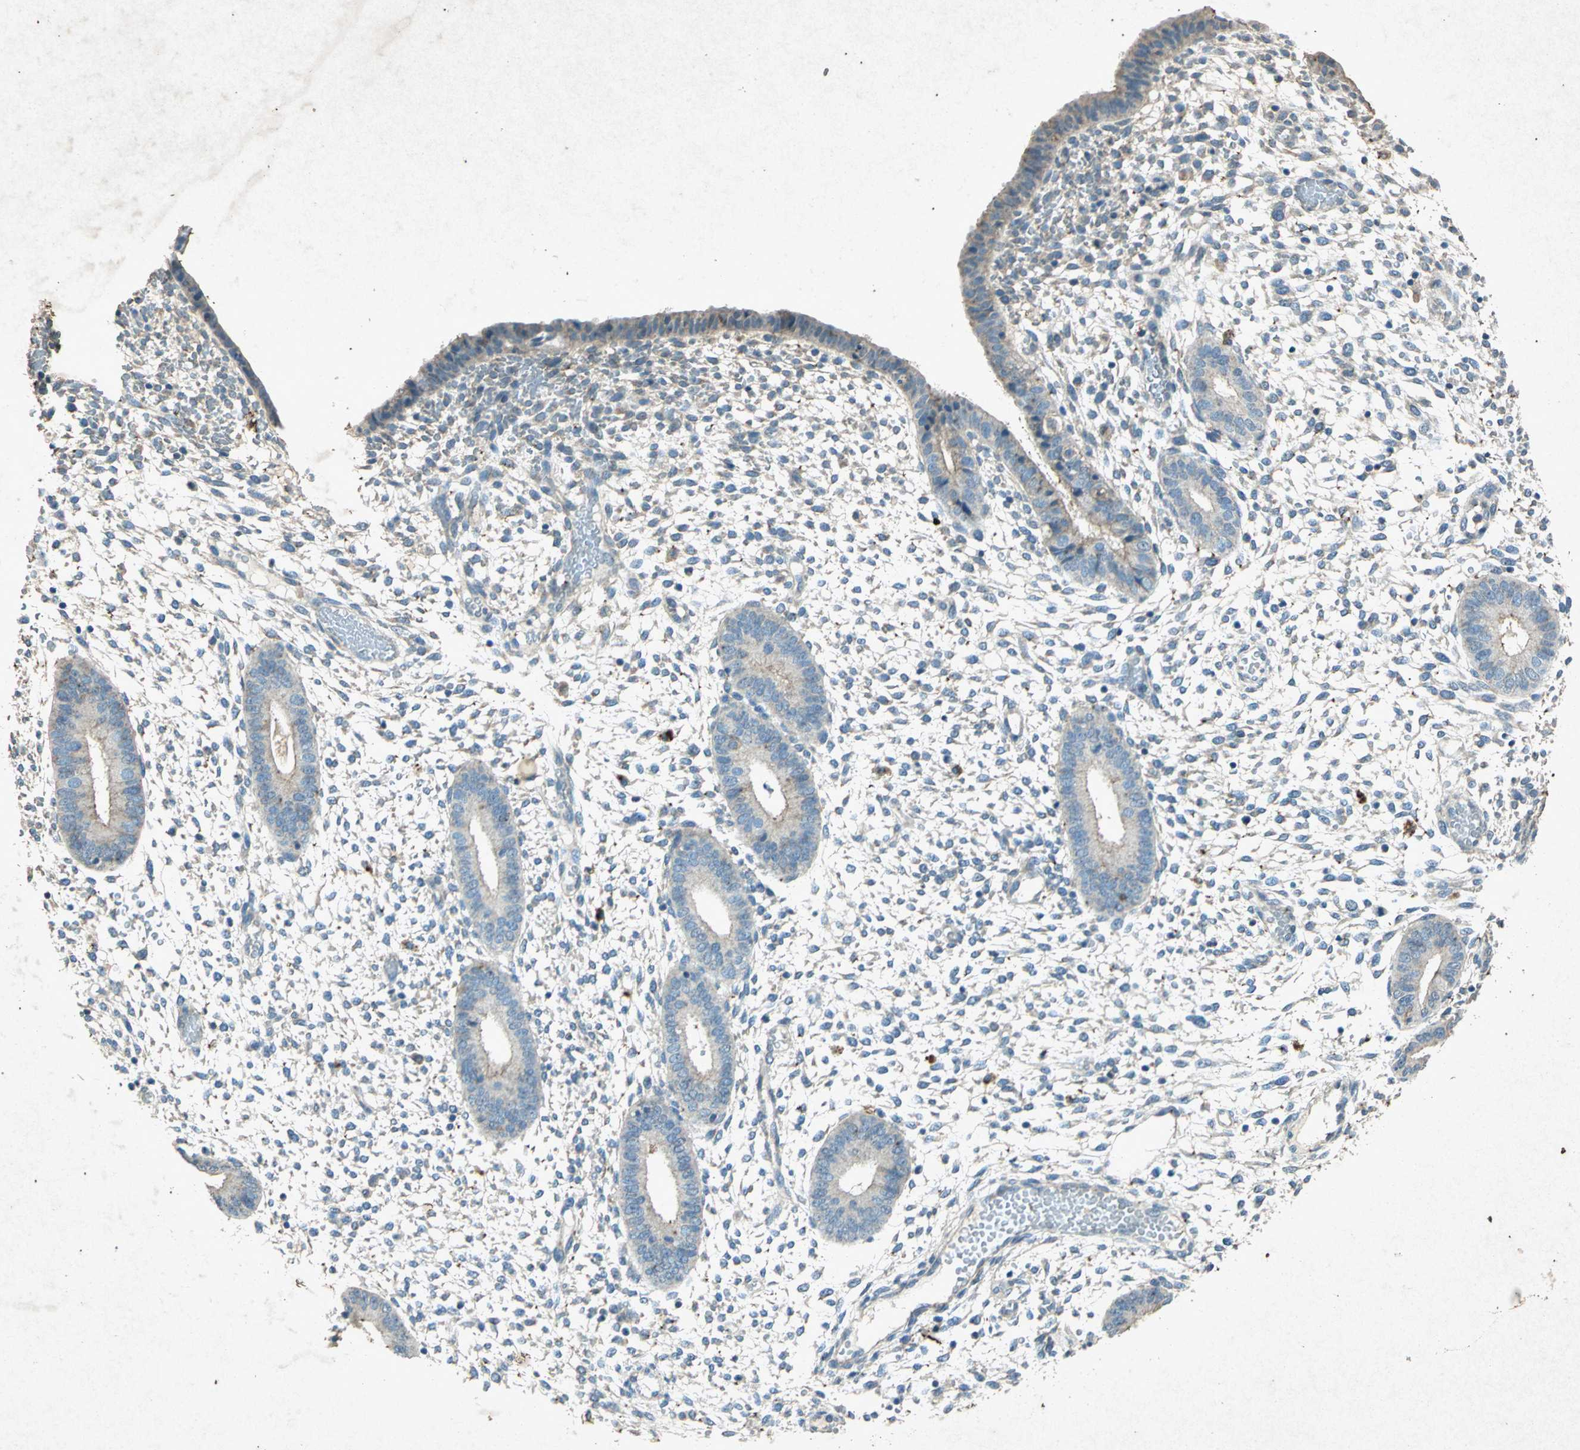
{"staining": {"intensity": "moderate", "quantity": "<25%", "location": "cytoplasmic/membranous"}, "tissue": "endometrium", "cell_type": "Cells in endometrial stroma", "image_type": "normal", "snomed": [{"axis": "morphology", "description": "Normal tissue, NOS"}, {"axis": "topography", "description": "Endometrium"}], "caption": "Normal endometrium displays moderate cytoplasmic/membranous positivity in about <25% of cells in endometrial stroma The staining was performed using DAB to visualize the protein expression in brown, while the nuclei were stained in blue with hematoxylin (Magnification: 20x)..", "gene": "PSEN1", "patient": {"sex": "female", "age": 42}}